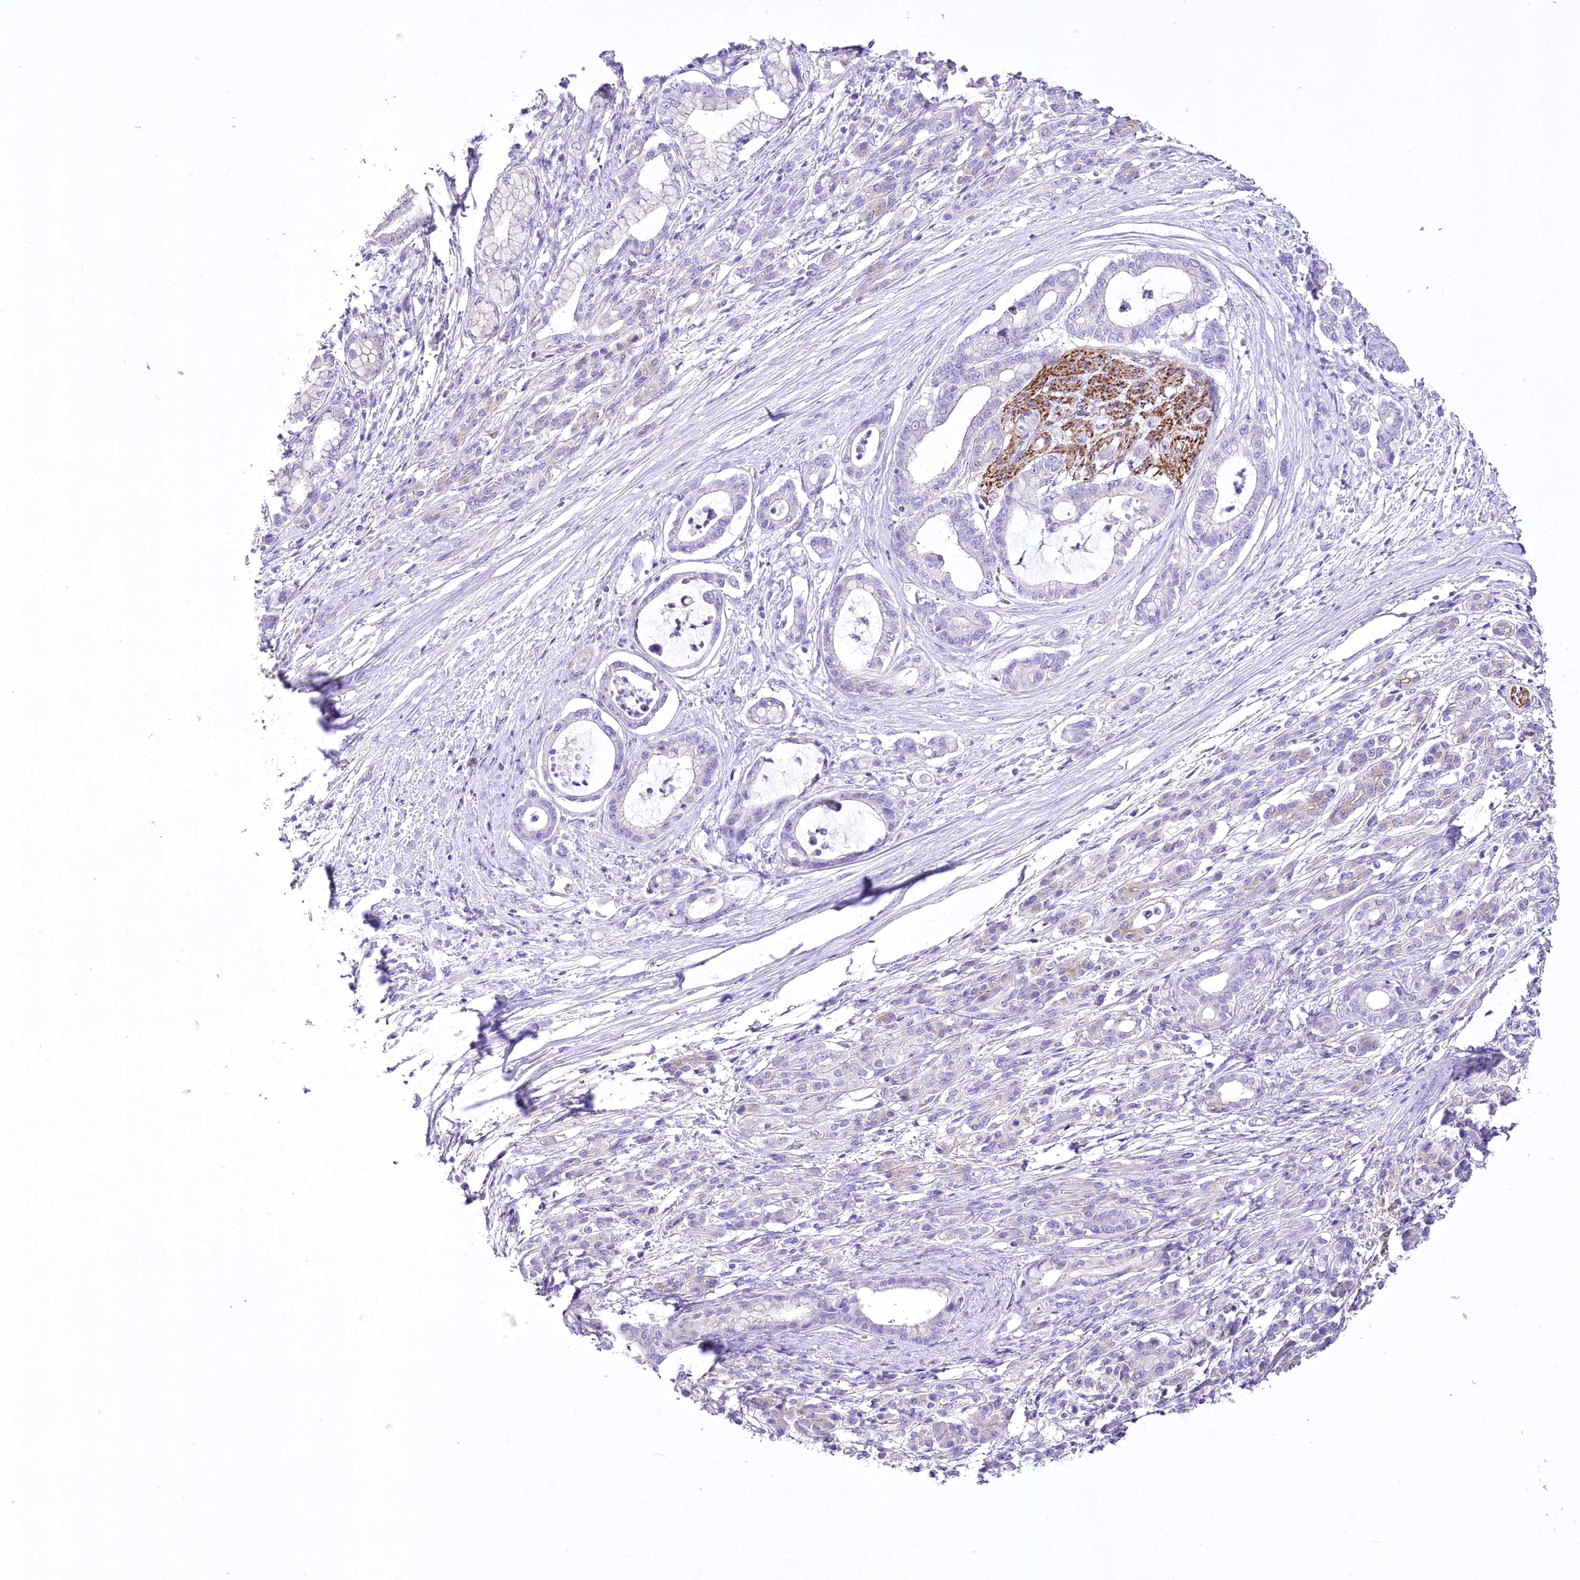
{"staining": {"intensity": "negative", "quantity": "none", "location": "none"}, "tissue": "pancreatic cancer", "cell_type": "Tumor cells", "image_type": "cancer", "snomed": [{"axis": "morphology", "description": "Adenocarcinoma, NOS"}, {"axis": "topography", "description": "Pancreas"}], "caption": "IHC histopathology image of pancreatic cancer (adenocarcinoma) stained for a protein (brown), which shows no staining in tumor cells. (Brightfield microscopy of DAB (3,3'-diaminobenzidine) immunohistochemistry at high magnification).", "gene": "LRRC34", "patient": {"sex": "female", "age": 55}}